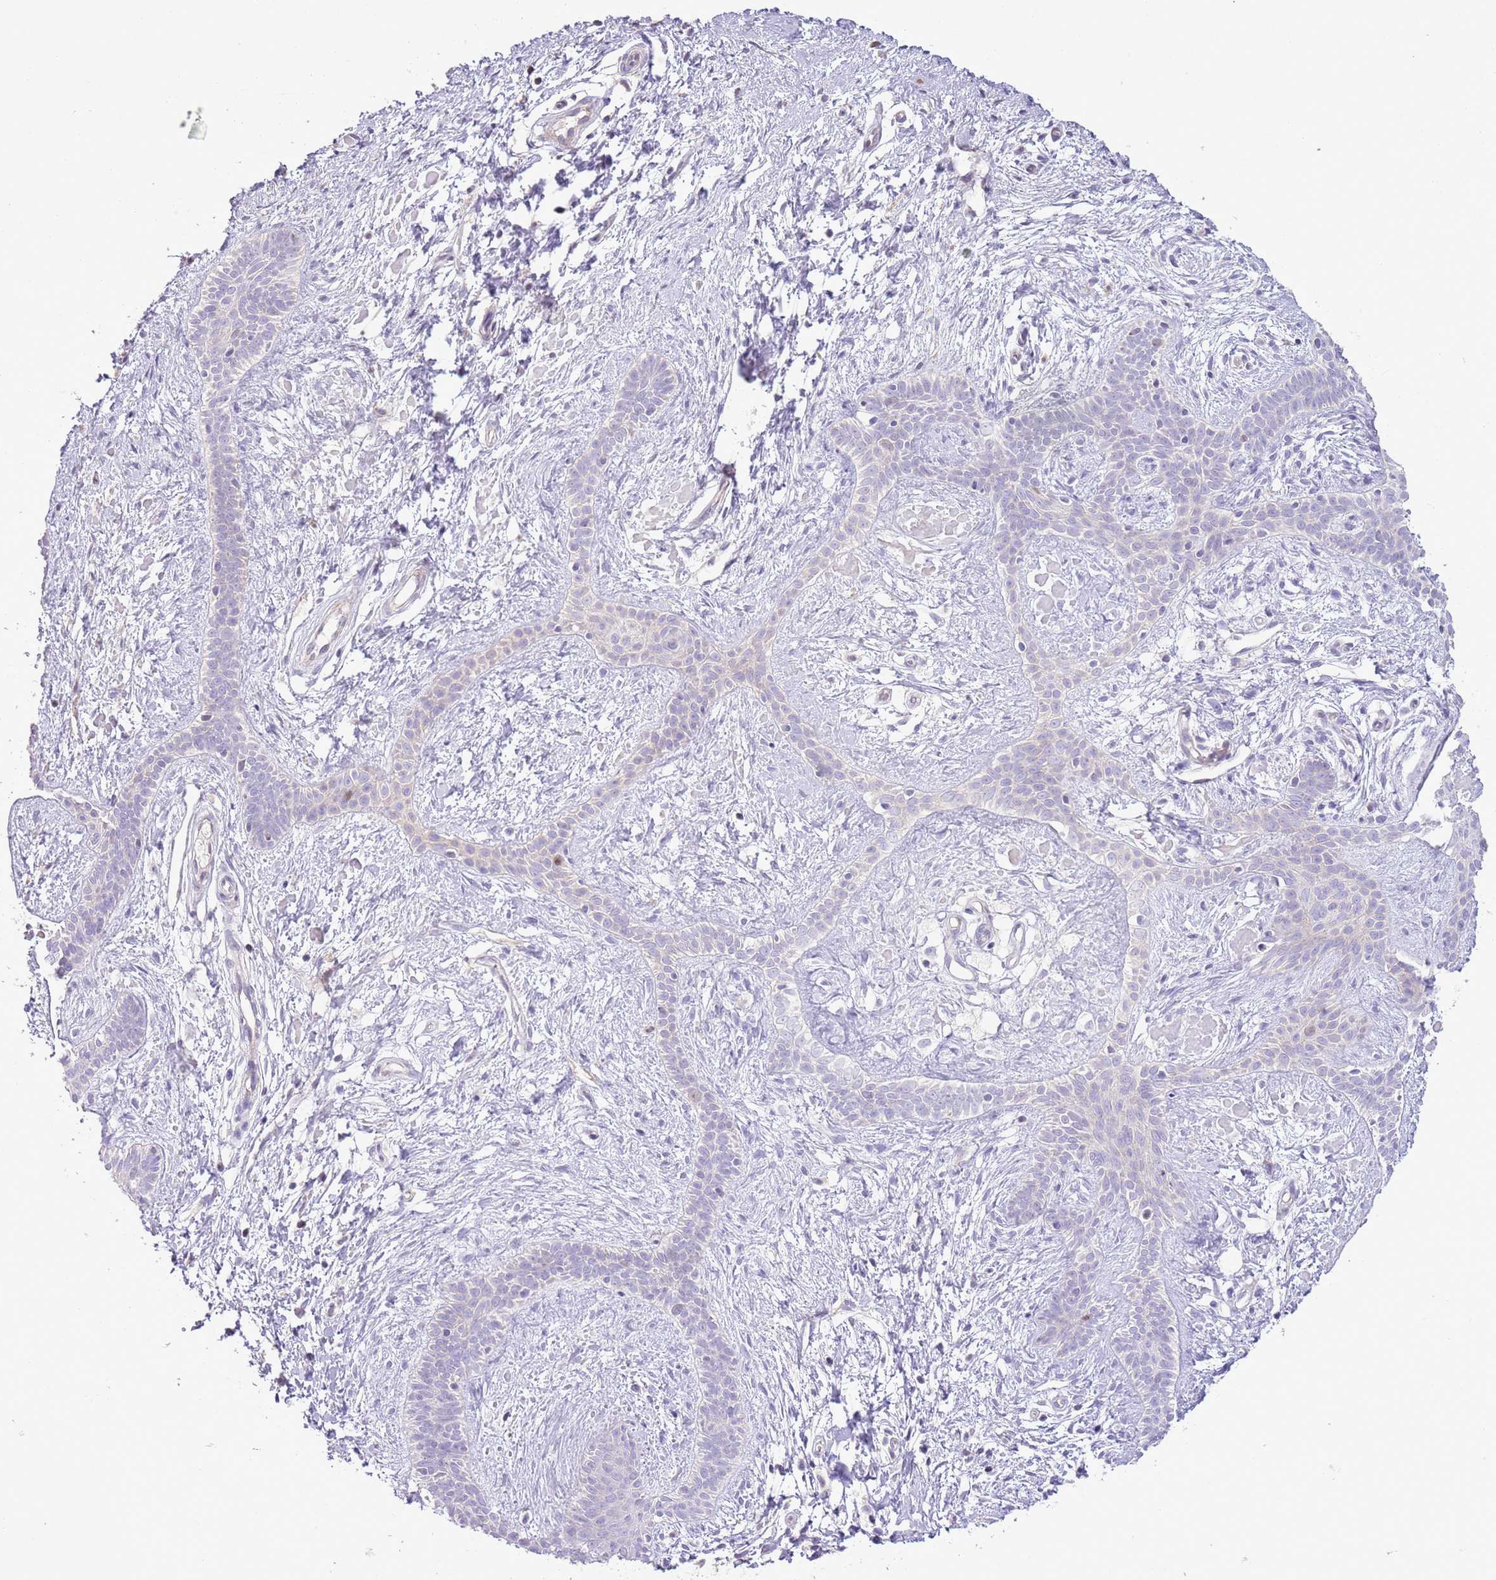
{"staining": {"intensity": "negative", "quantity": "none", "location": "none"}, "tissue": "skin cancer", "cell_type": "Tumor cells", "image_type": "cancer", "snomed": [{"axis": "morphology", "description": "Basal cell carcinoma"}, {"axis": "topography", "description": "Skin"}], "caption": "Protein analysis of skin basal cell carcinoma displays no significant positivity in tumor cells. (DAB immunohistochemistry visualized using brightfield microscopy, high magnification).", "gene": "GMNN", "patient": {"sex": "male", "age": 78}}